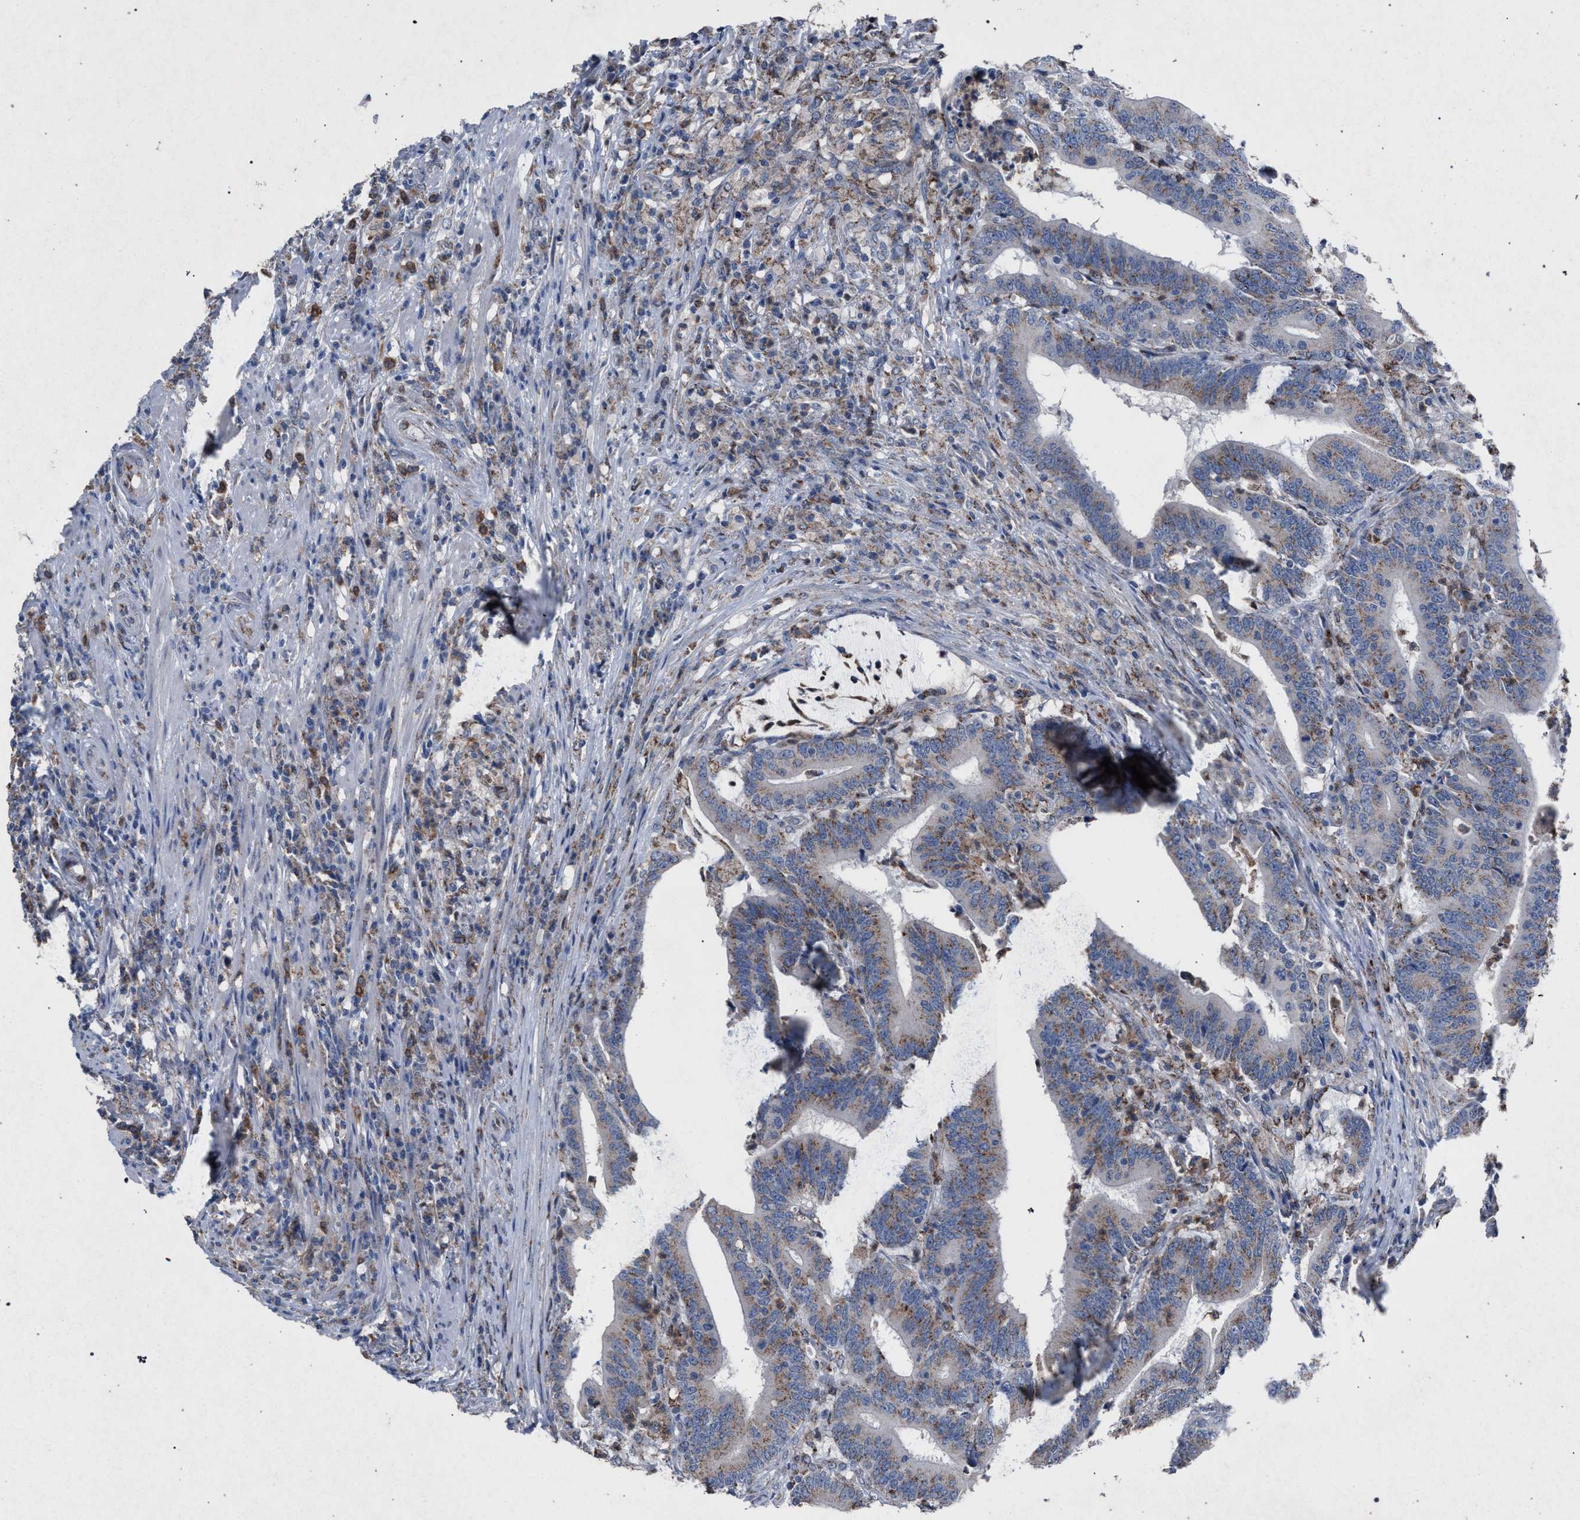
{"staining": {"intensity": "weak", "quantity": ">75%", "location": "cytoplasmic/membranous"}, "tissue": "colorectal cancer", "cell_type": "Tumor cells", "image_type": "cancer", "snomed": [{"axis": "morphology", "description": "Adenocarcinoma, NOS"}, {"axis": "topography", "description": "Colon"}], "caption": "Colorectal cancer (adenocarcinoma) stained with IHC displays weak cytoplasmic/membranous positivity in about >75% of tumor cells.", "gene": "HSD17B4", "patient": {"sex": "female", "age": 66}}